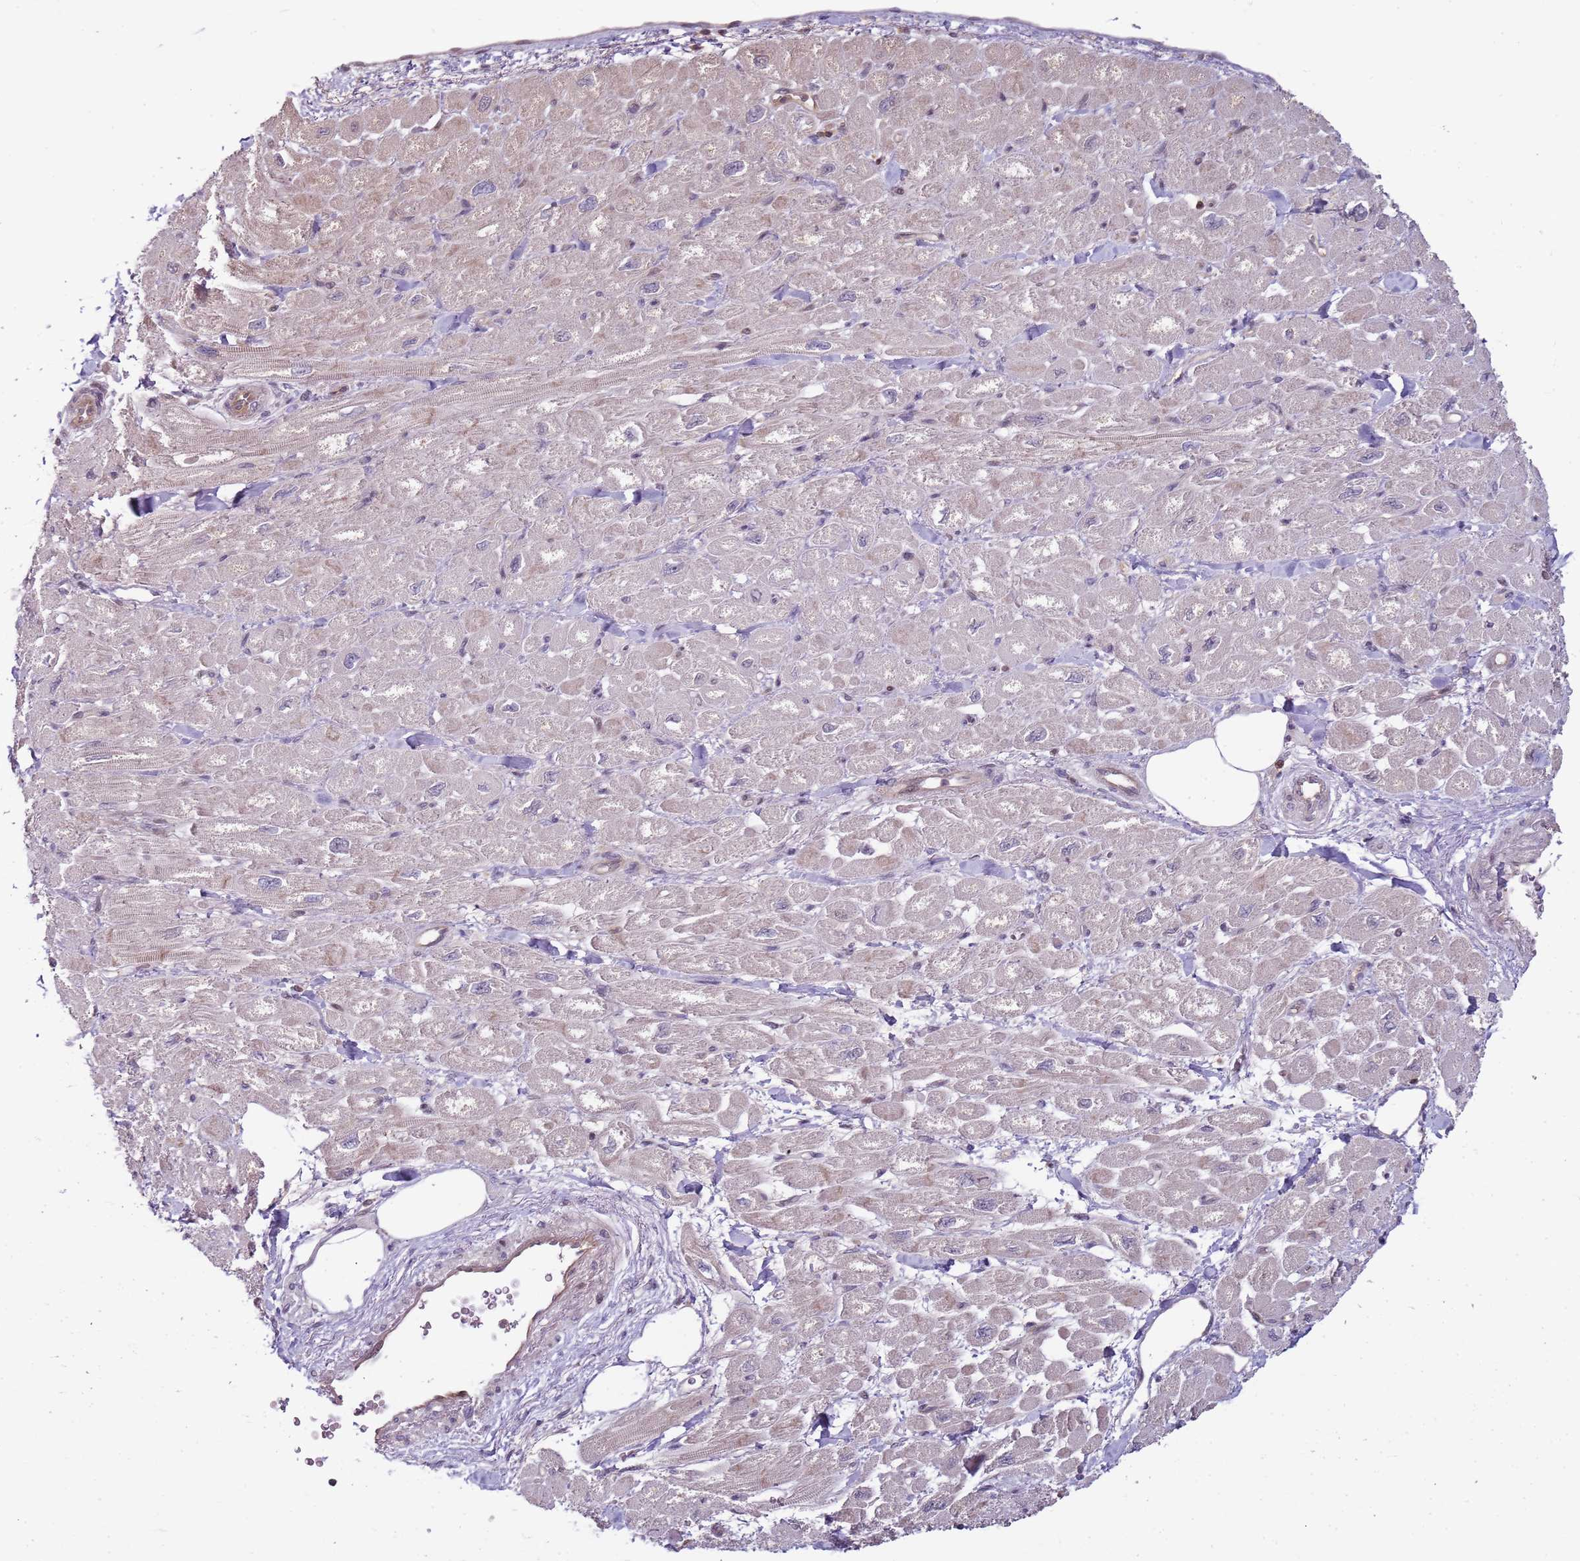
{"staining": {"intensity": "negative", "quantity": "none", "location": "none"}, "tissue": "heart muscle", "cell_type": "Cardiomyocytes", "image_type": "normal", "snomed": [{"axis": "morphology", "description": "Normal tissue, NOS"}, {"axis": "topography", "description": "Heart"}], "caption": "The image shows no significant positivity in cardiomyocytes of heart muscle. (Stains: DAB immunohistochemistry with hematoxylin counter stain, Microscopy: brightfield microscopy at high magnification).", "gene": "GSTO2", "patient": {"sex": "male", "age": 65}}